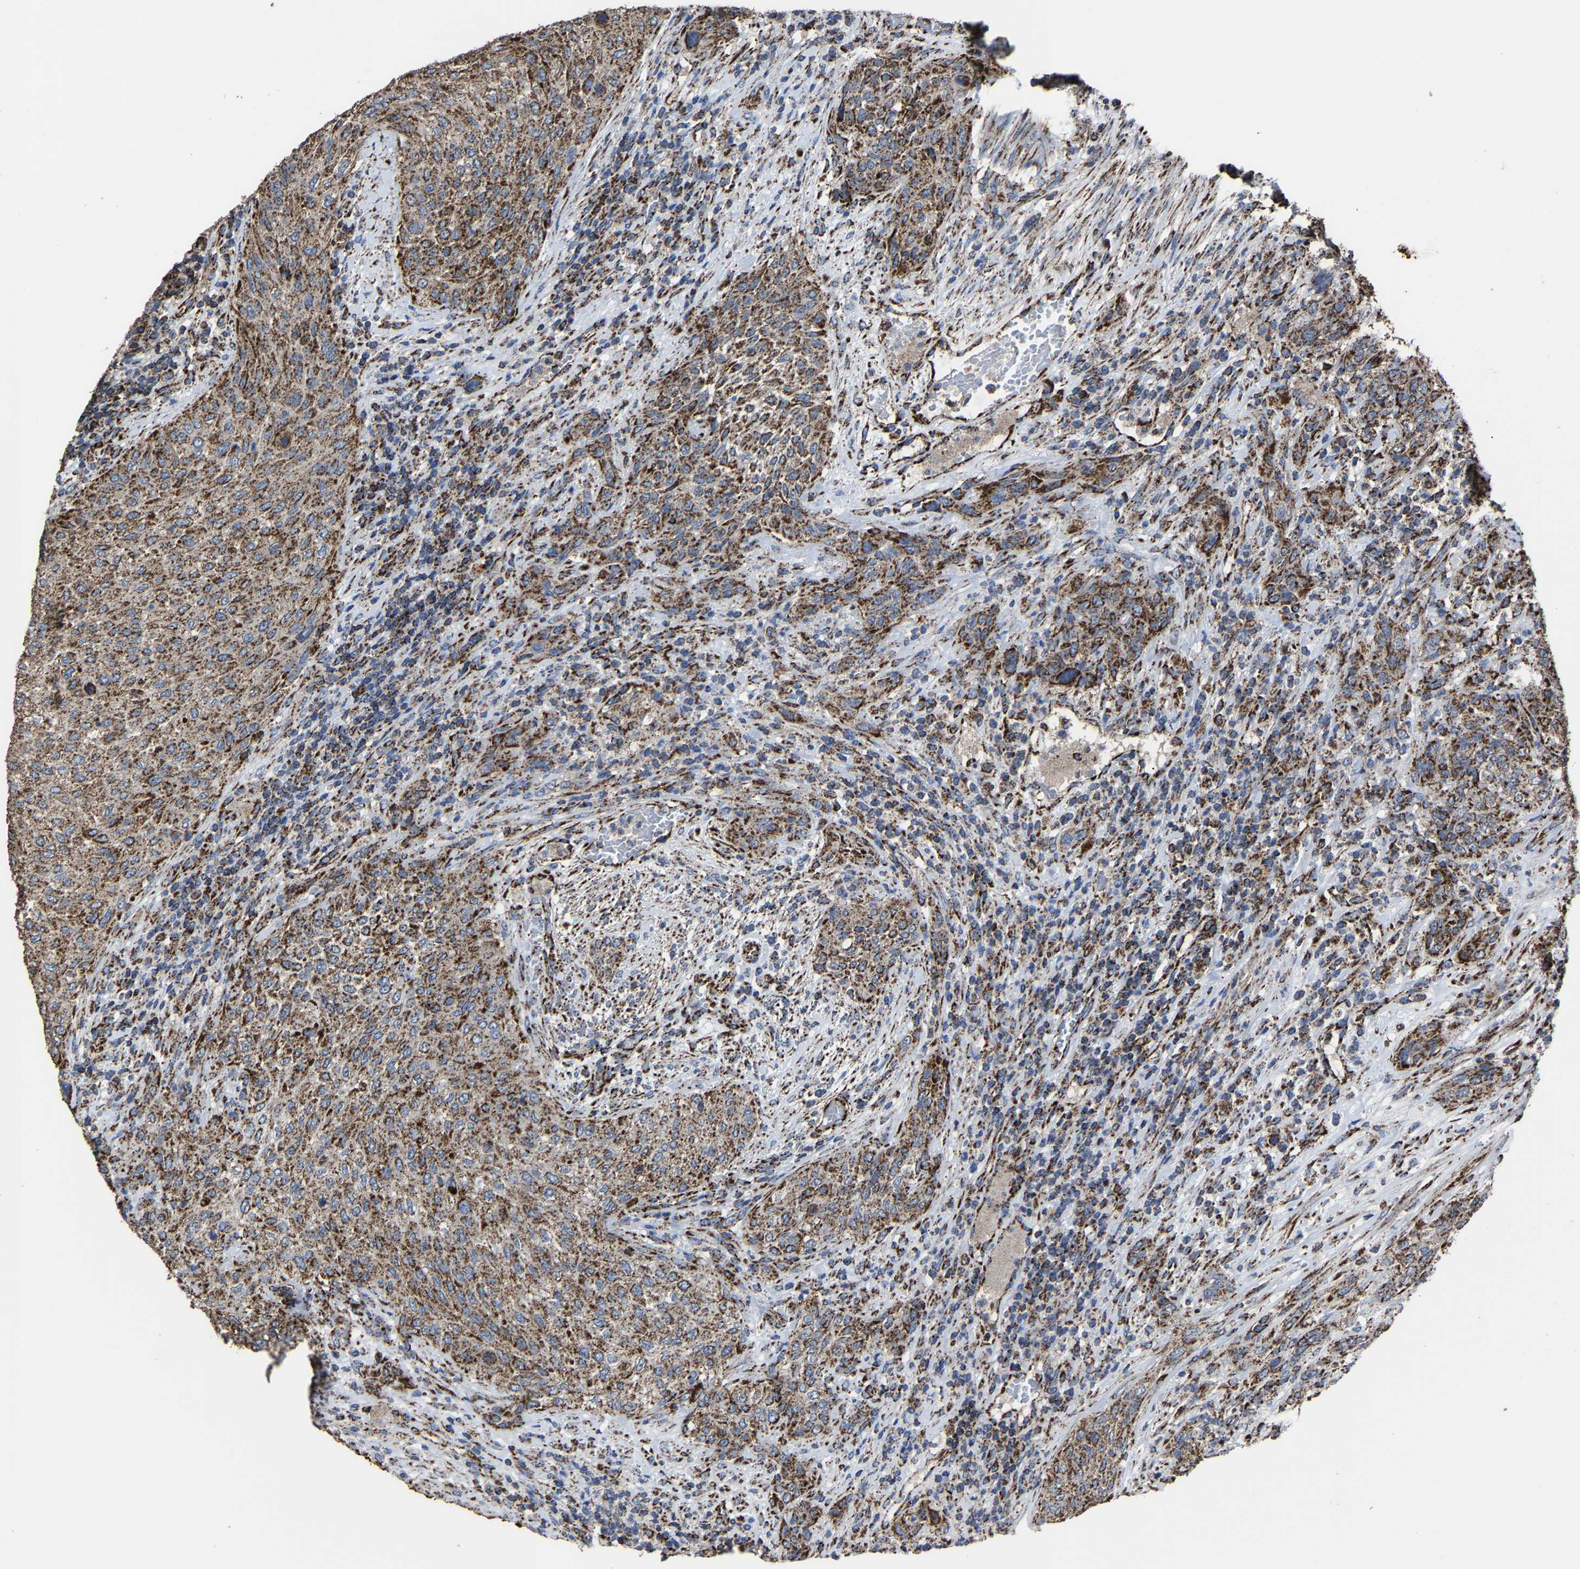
{"staining": {"intensity": "strong", "quantity": ">75%", "location": "cytoplasmic/membranous"}, "tissue": "urothelial cancer", "cell_type": "Tumor cells", "image_type": "cancer", "snomed": [{"axis": "morphology", "description": "Urothelial carcinoma, Low grade"}, {"axis": "morphology", "description": "Urothelial carcinoma, High grade"}, {"axis": "topography", "description": "Urinary bladder"}], "caption": "DAB immunohistochemical staining of human urothelial carcinoma (high-grade) shows strong cytoplasmic/membranous protein expression in approximately >75% of tumor cells.", "gene": "NDUFV3", "patient": {"sex": "male", "age": 35}}